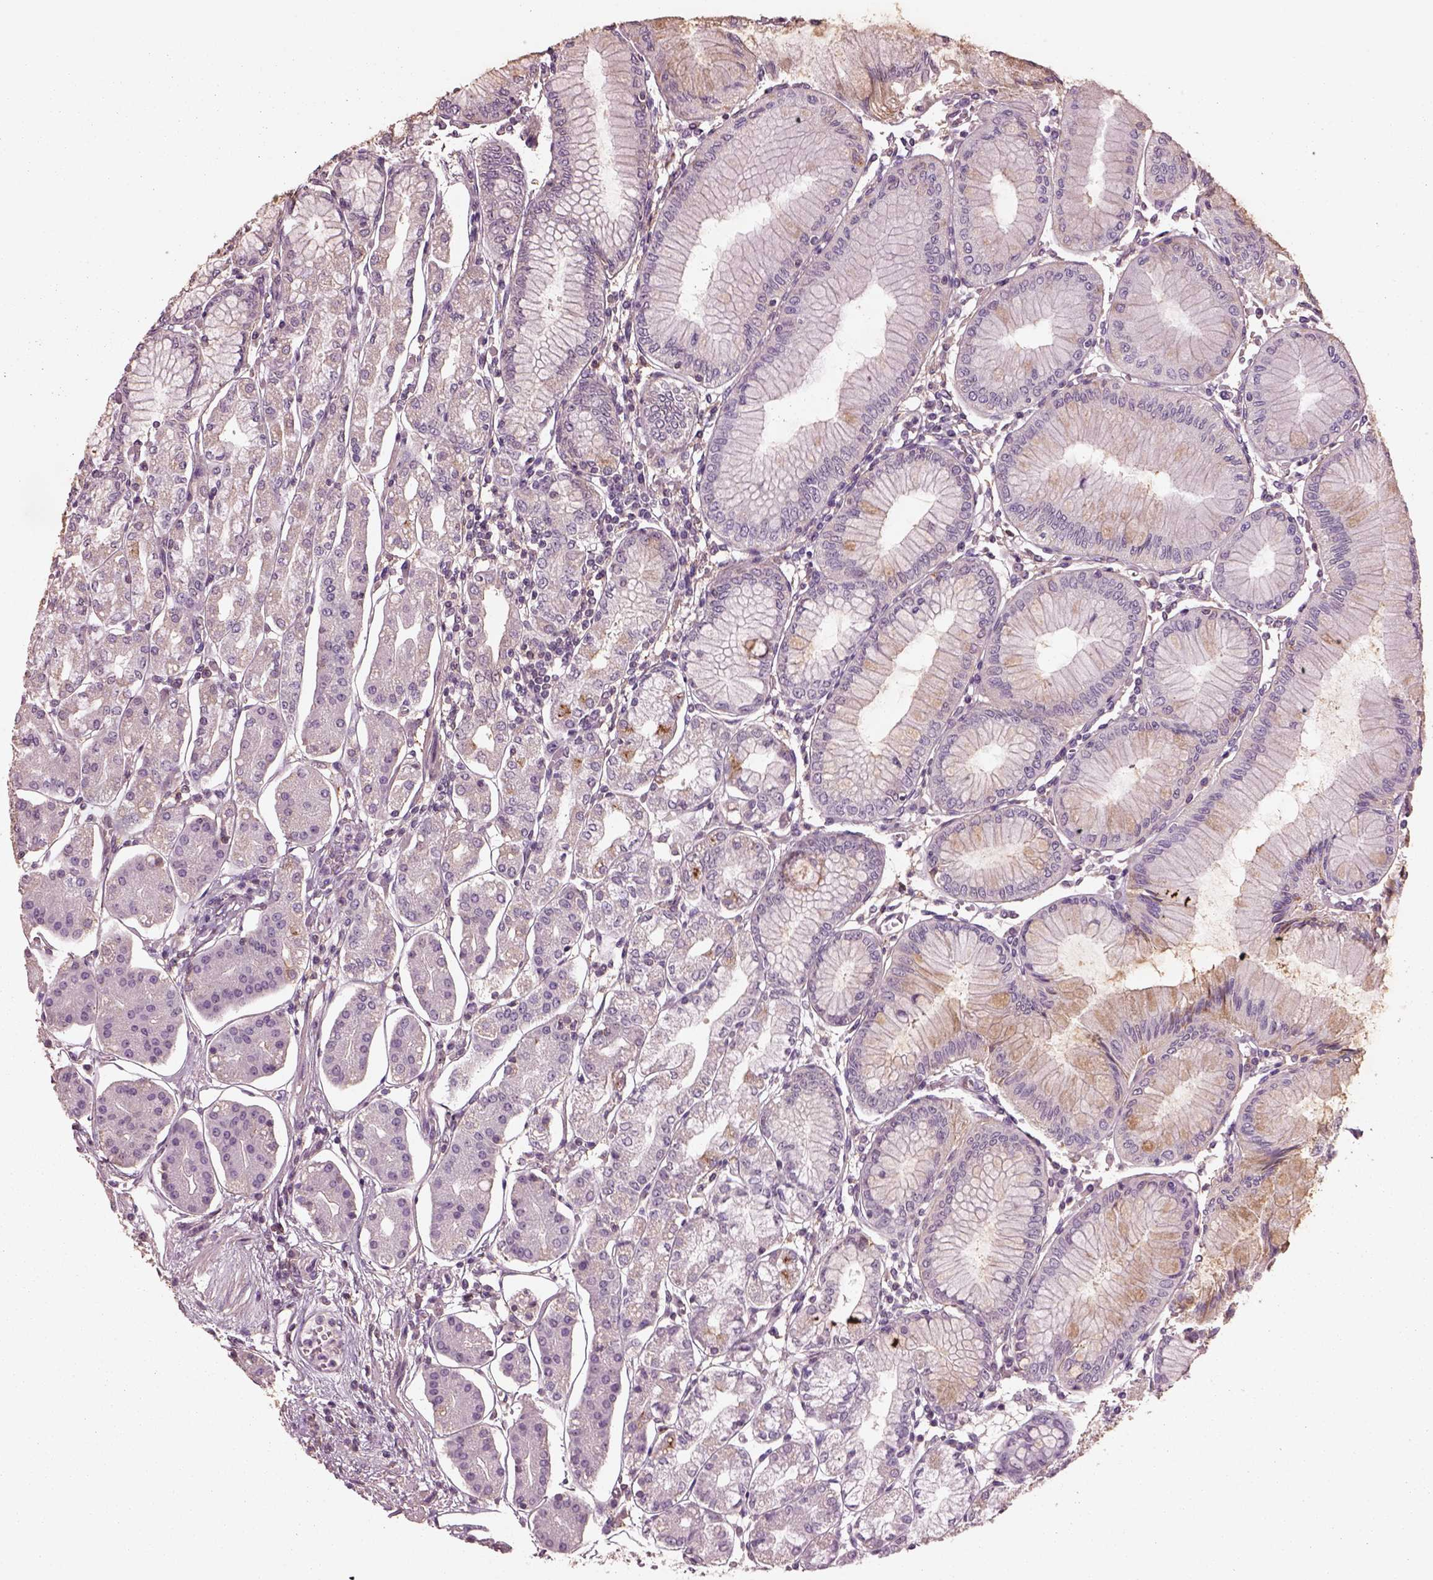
{"staining": {"intensity": "weak", "quantity": "<25%", "location": "nuclear"}, "tissue": "stomach", "cell_type": "Glandular cells", "image_type": "normal", "snomed": [{"axis": "morphology", "description": "Normal tissue, NOS"}, {"axis": "topography", "description": "Skeletal muscle"}, {"axis": "topography", "description": "Stomach"}], "caption": "Stomach stained for a protein using IHC demonstrates no staining glandular cells.", "gene": "SRI", "patient": {"sex": "female", "age": 57}}